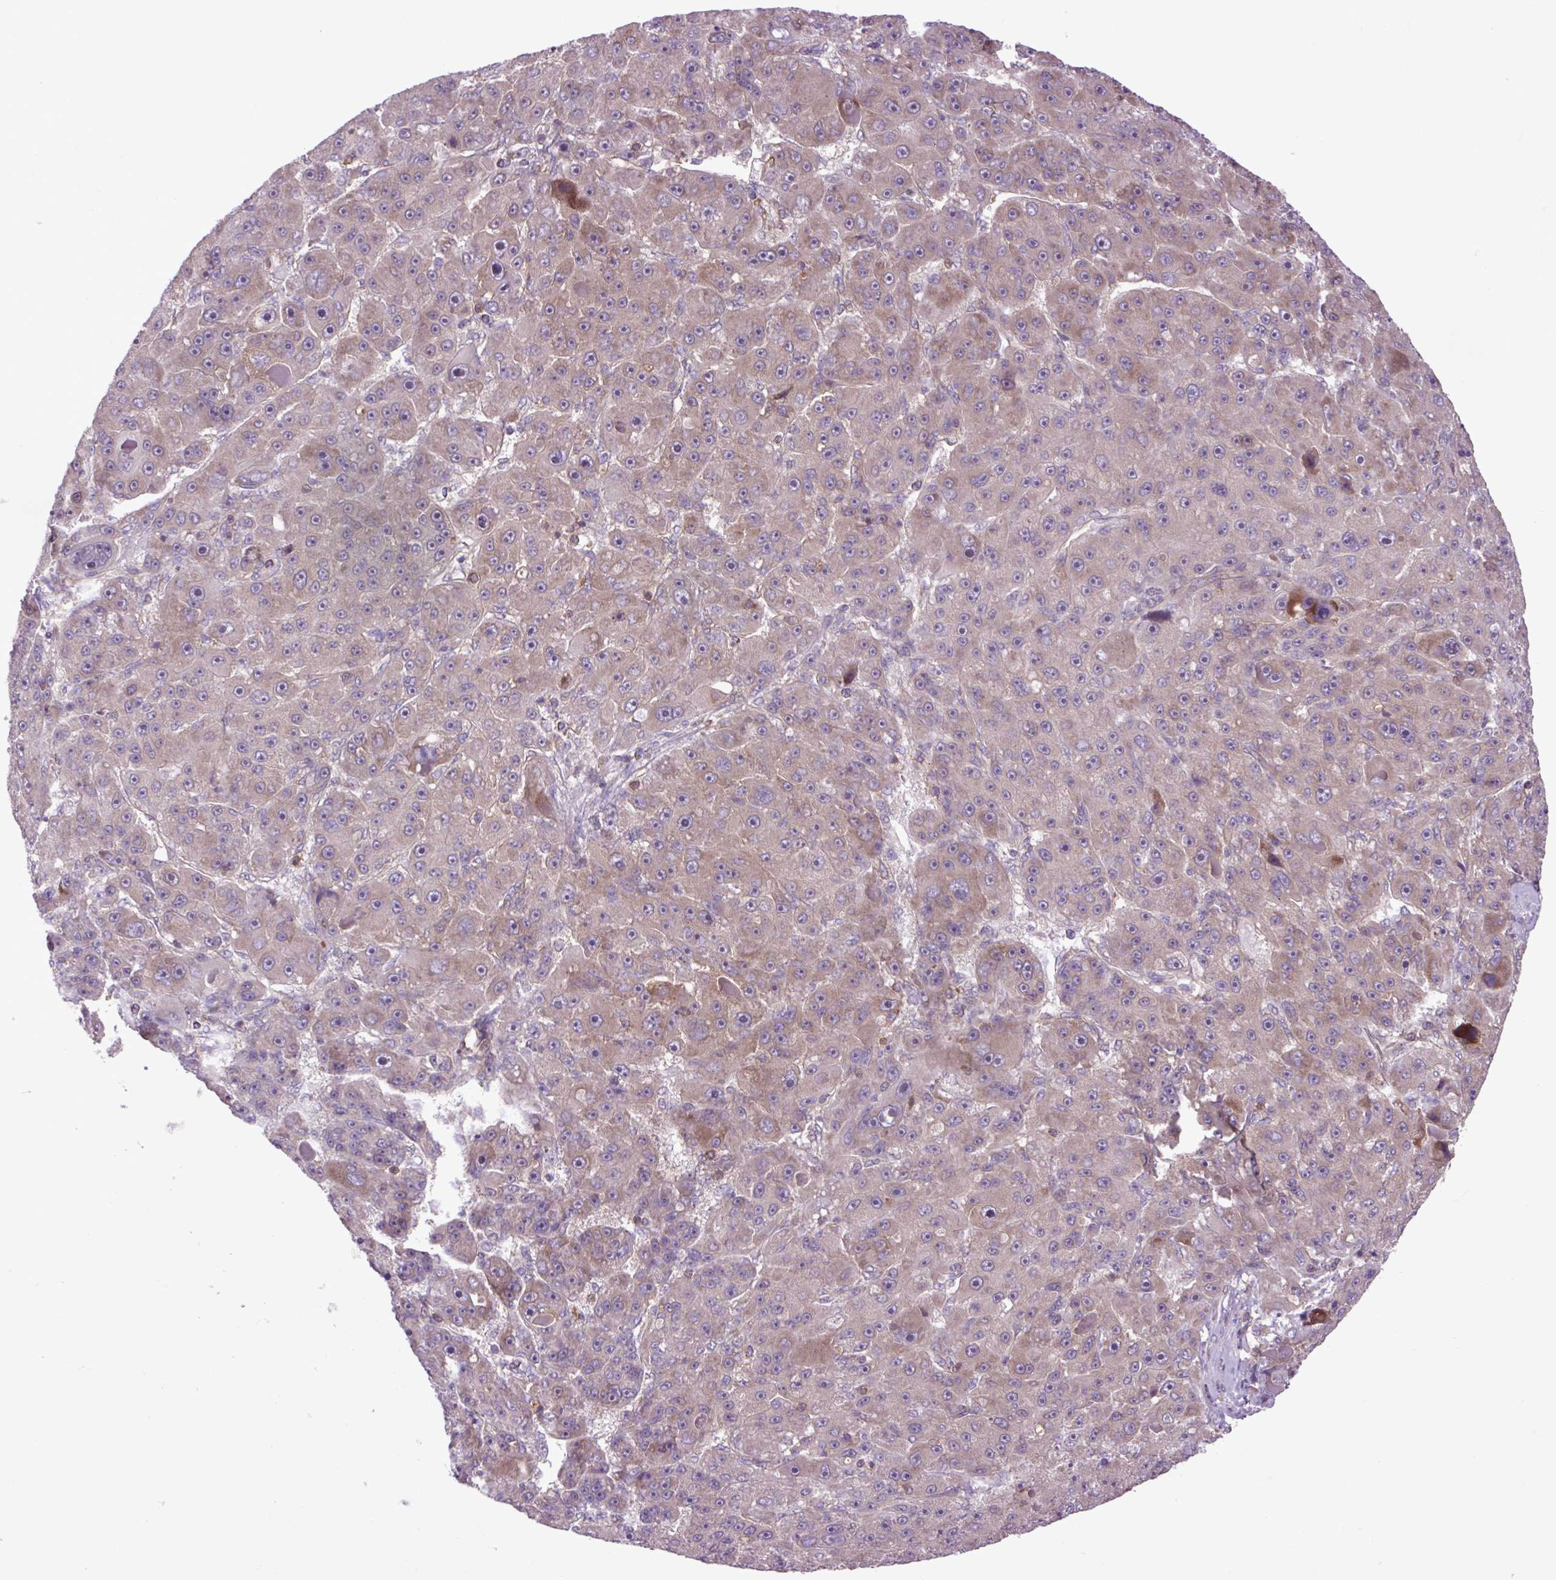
{"staining": {"intensity": "moderate", "quantity": "<25%", "location": "cytoplasmic/membranous"}, "tissue": "liver cancer", "cell_type": "Tumor cells", "image_type": "cancer", "snomed": [{"axis": "morphology", "description": "Carcinoma, Hepatocellular, NOS"}, {"axis": "topography", "description": "Liver"}], "caption": "Hepatocellular carcinoma (liver) stained with a brown dye shows moderate cytoplasmic/membranous positive positivity in about <25% of tumor cells.", "gene": "PLCG1", "patient": {"sex": "male", "age": 76}}